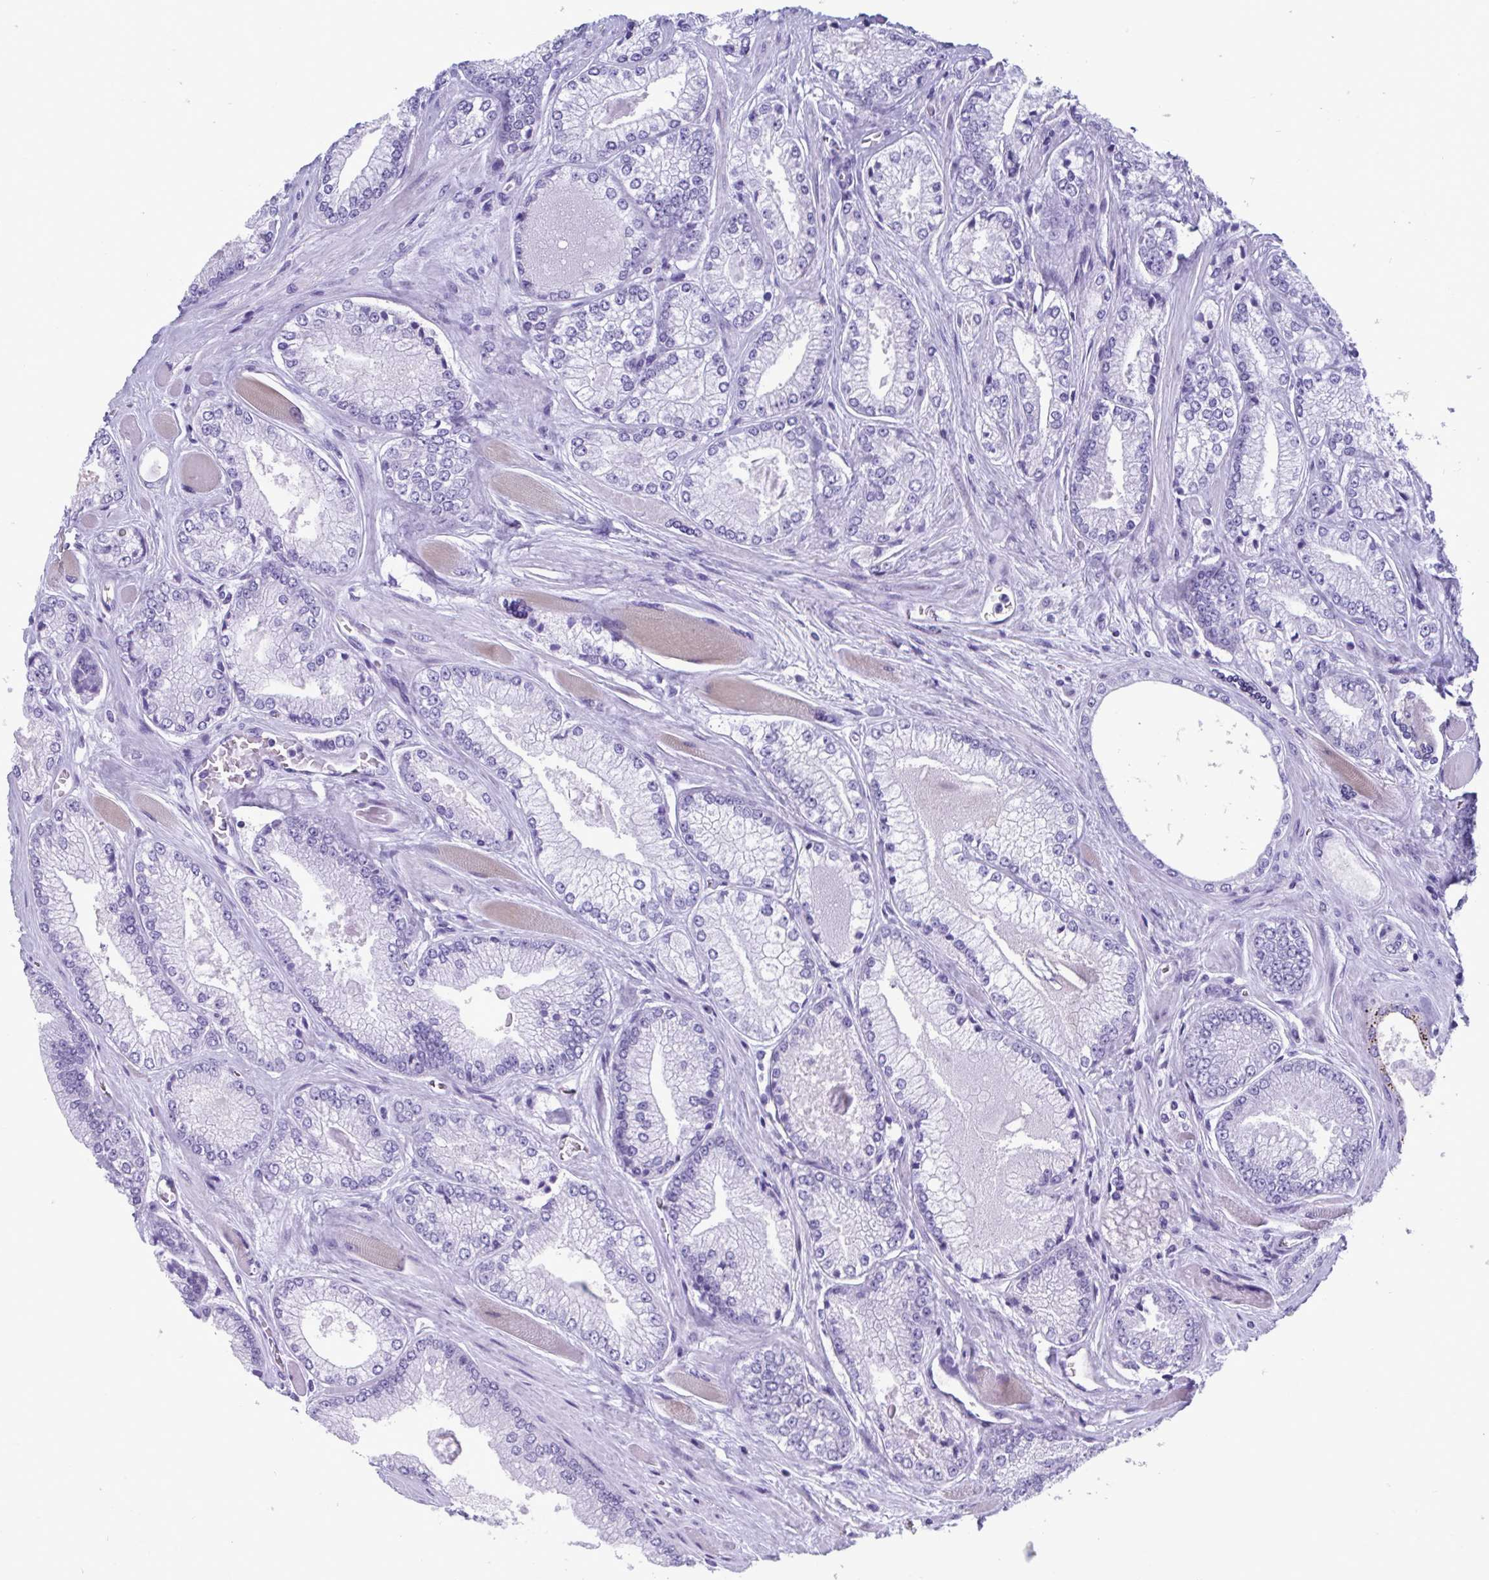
{"staining": {"intensity": "negative", "quantity": "none", "location": "none"}, "tissue": "prostate cancer", "cell_type": "Tumor cells", "image_type": "cancer", "snomed": [{"axis": "morphology", "description": "Adenocarcinoma, Low grade"}, {"axis": "topography", "description": "Prostate"}], "caption": "Tumor cells are negative for protein expression in human prostate cancer.", "gene": "TTC30B", "patient": {"sex": "male", "age": 67}}